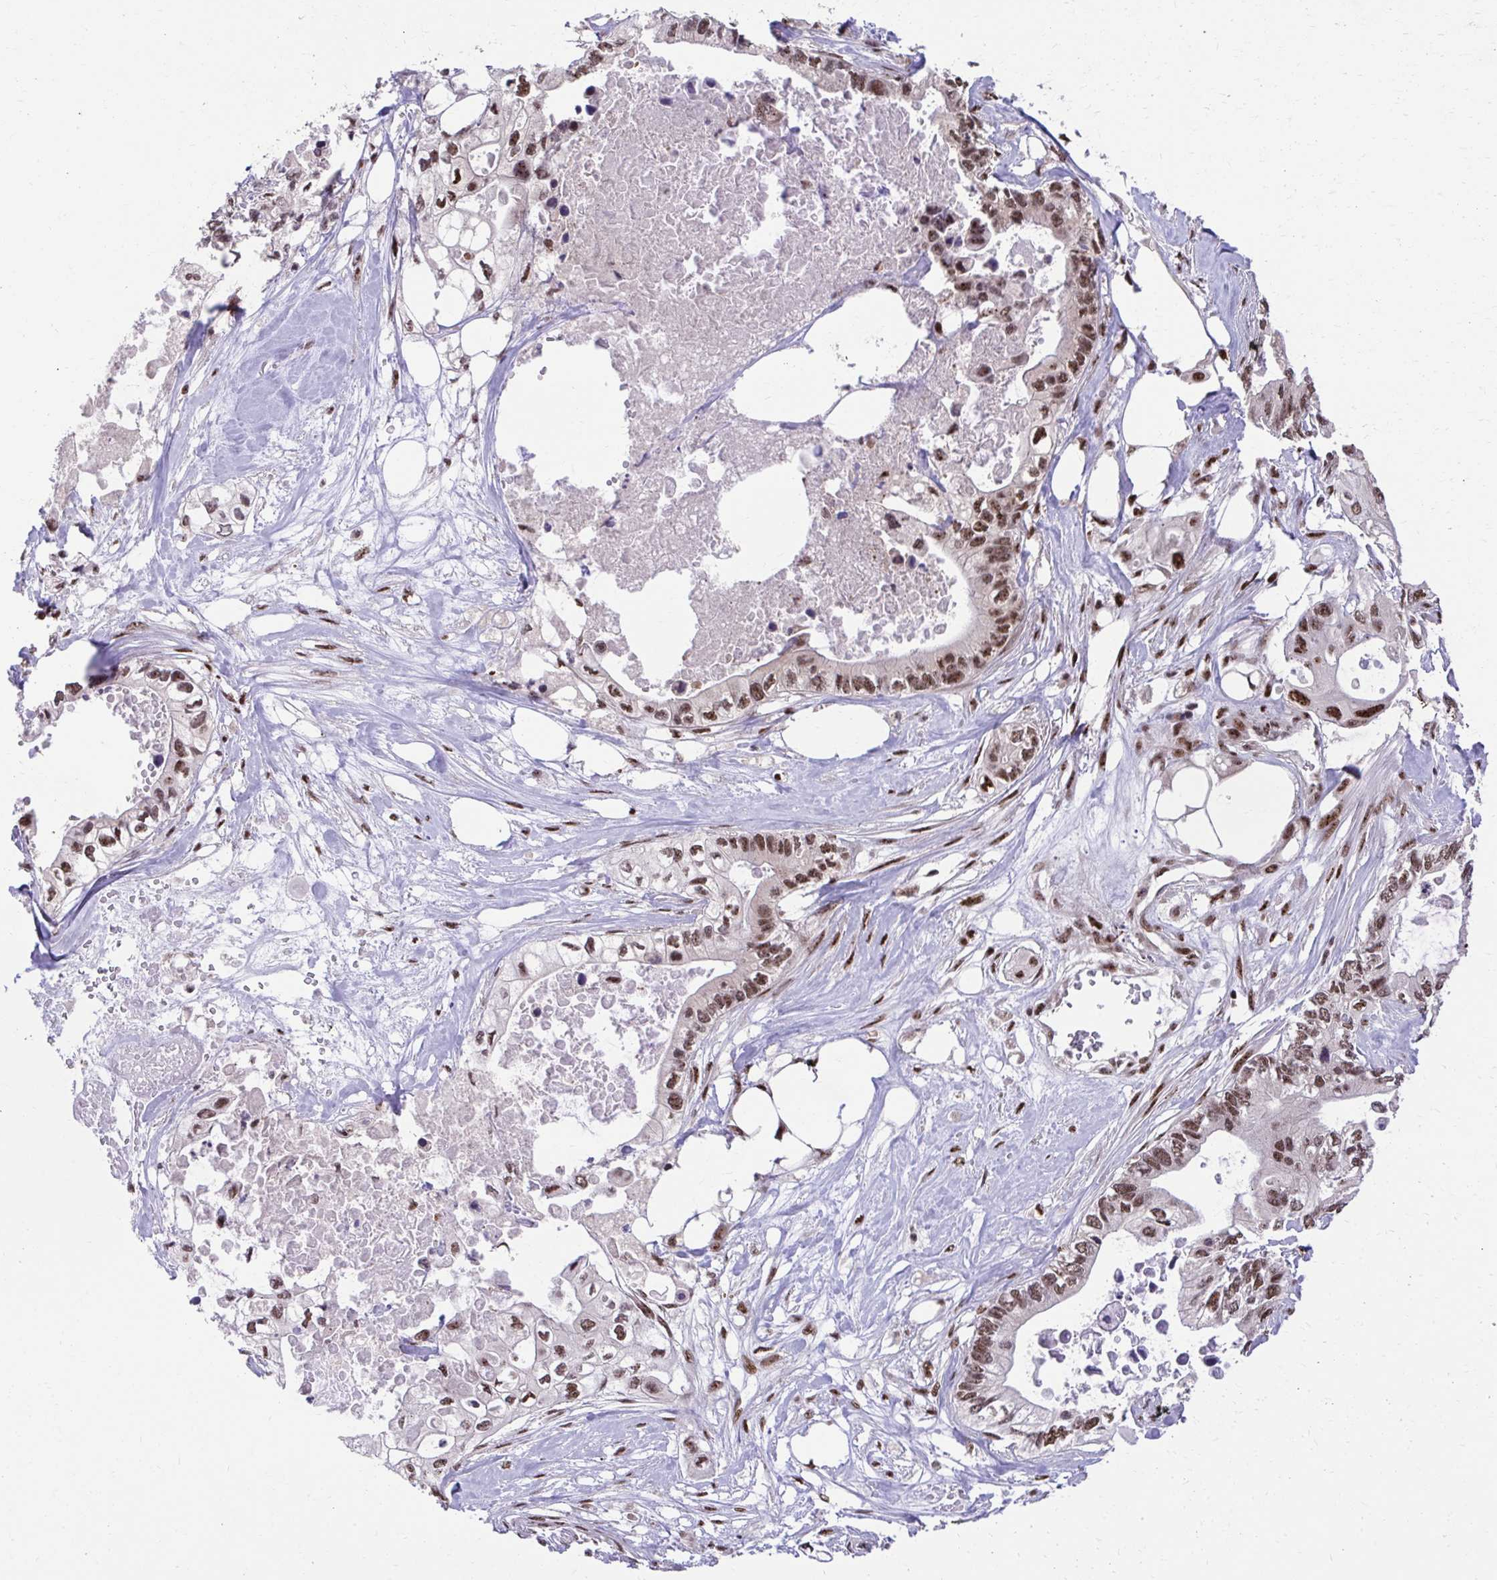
{"staining": {"intensity": "strong", "quantity": ">75%", "location": "nuclear"}, "tissue": "pancreatic cancer", "cell_type": "Tumor cells", "image_type": "cancer", "snomed": [{"axis": "morphology", "description": "Adenocarcinoma, NOS"}, {"axis": "topography", "description": "Pancreas"}], "caption": "The image shows immunohistochemical staining of adenocarcinoma (pancreatic). There is strong nuclear expression is appreciated in about >75% of tumor cells.", "gene": "HOXA4", "patient": {"sex": "female", "age": 63}}